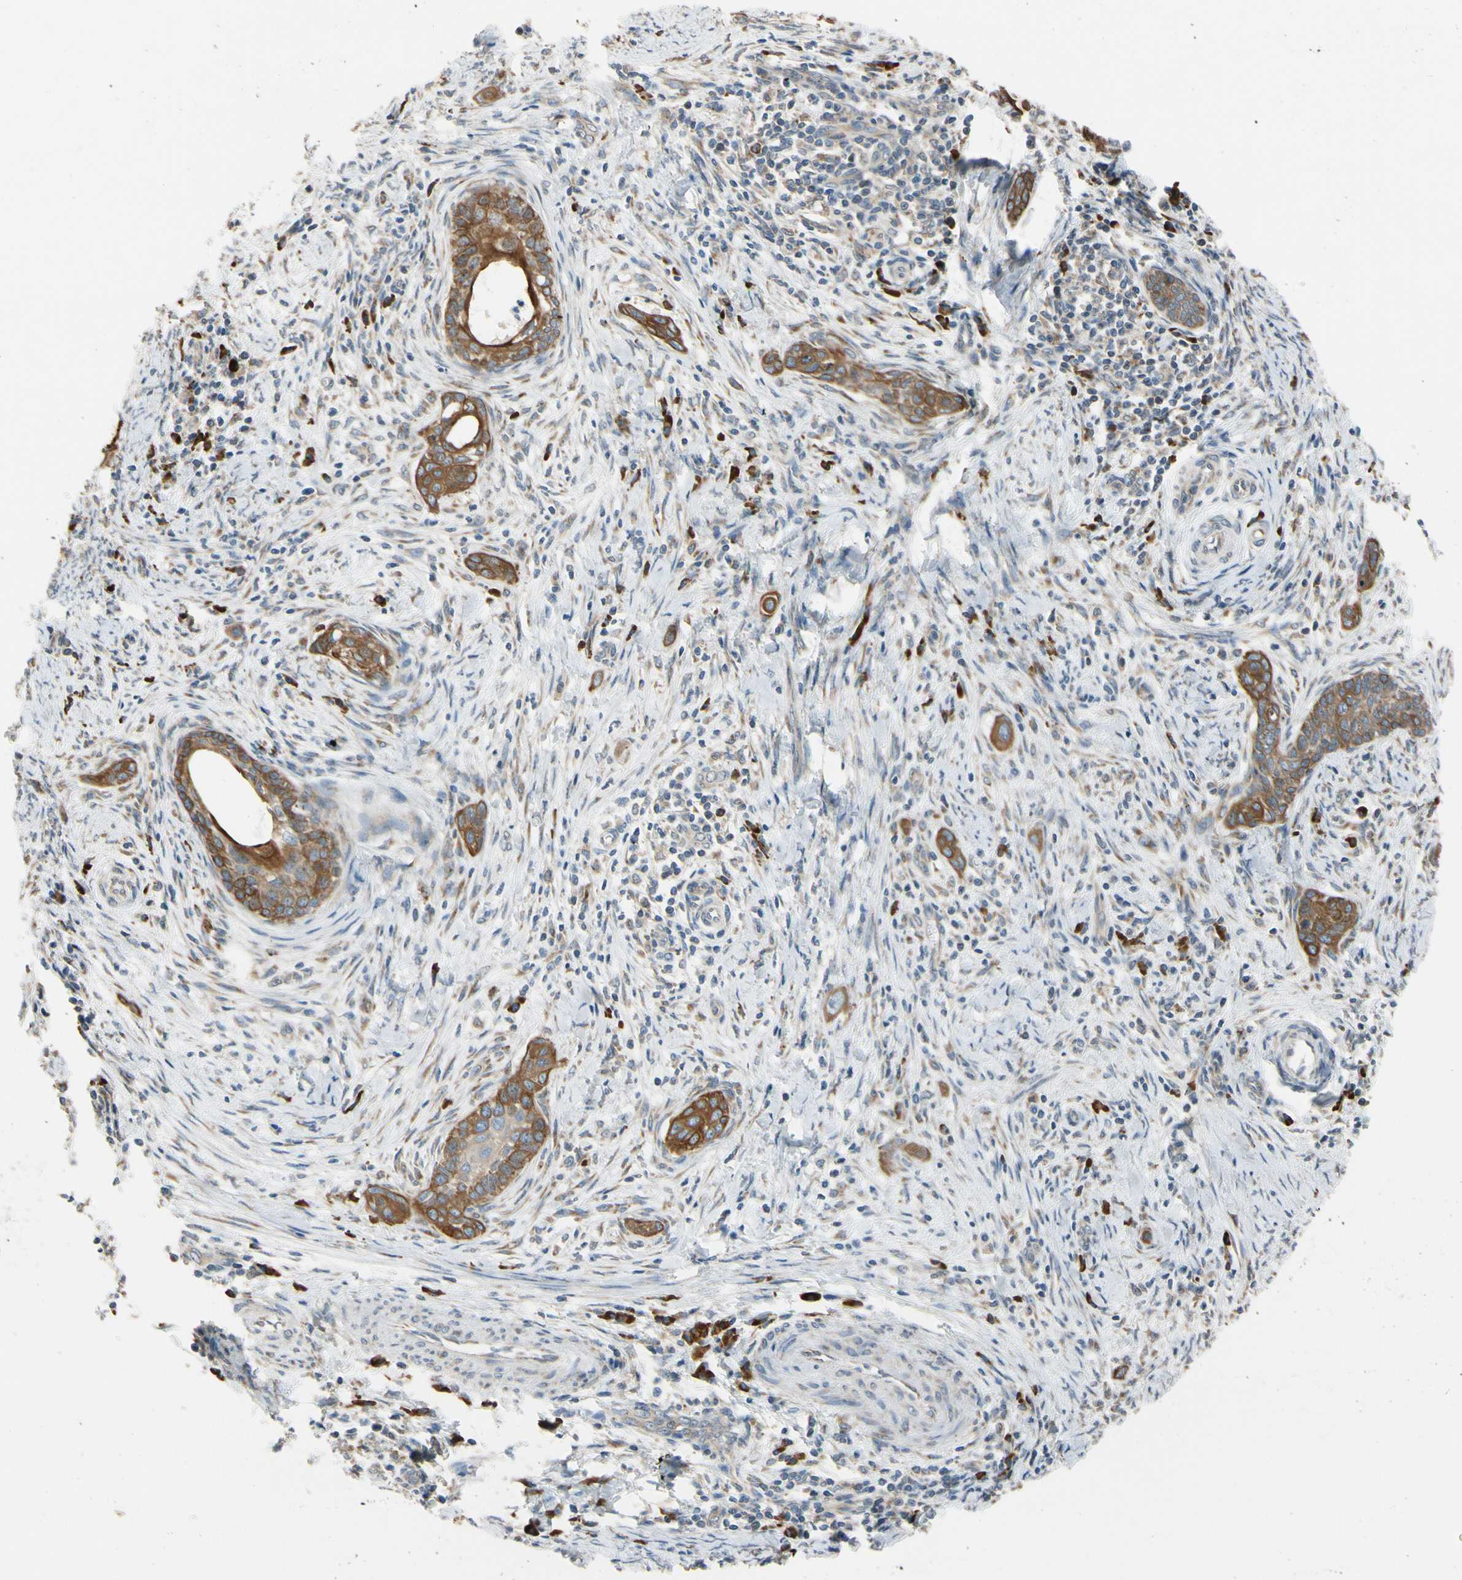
{"staining": {"intensity": "moderate", "quantity": ">75%", "location": "cytoplasmic/membranous"}, "tissue": "cervical cancer", "cell_type": "Tumor cells", "image_type": "cancer", "snomed": [{"axis": "morphology", "description": "Squamous cell carcinoma, NOS"}, {"axis": "topography", "description": "Cervix"}], "caption": "This photomicrograph reveals cervical cancer stained with immunohistochemistry (IHC) to label a protein in brown. The cytoplasmic/membranous of tumor cells show moderate positivity for the protein. Nuclei are counter-stained blue.", "gene": "RPN2", "patient": {"sex": "female", "age": 33}}